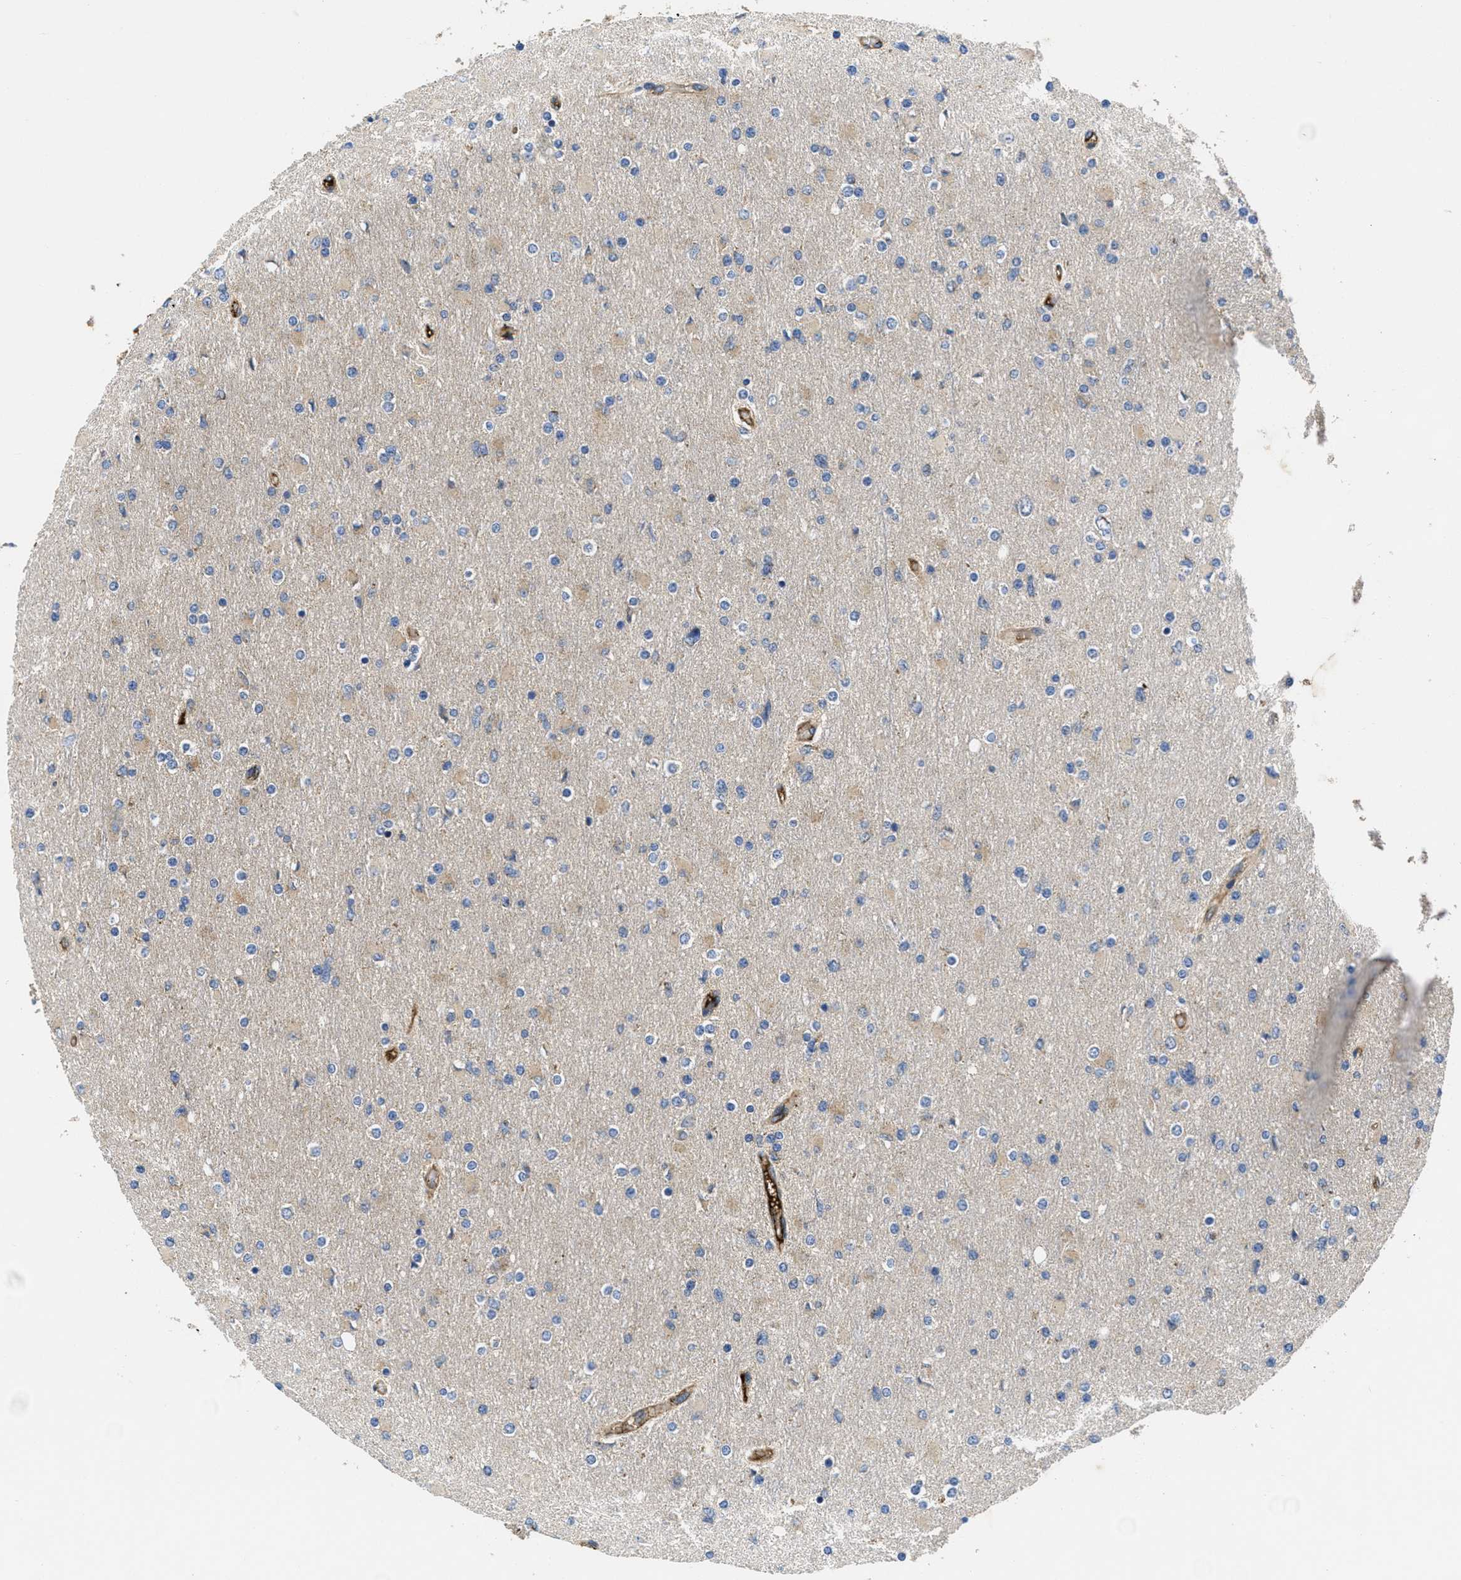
{"staining": {"intensity": "weak", "quantity": "<25%", "location": "cytoplasmic/membranous"}, "tissue": "glioma", "cell_type": "Tumor cells", "image_type": "cancer", "snomed": [{"axis": "morphology", "description": "Glioma, malignant, High grade"}, {"axis": "topography", "description": "Cerebral cortex"}], "caption": "A micrograph of glioma stained for a protein demonstrates no brown staining in tumor cells.", "gene": "GALK1", "patient": {"sex": "female", "age": 36}}